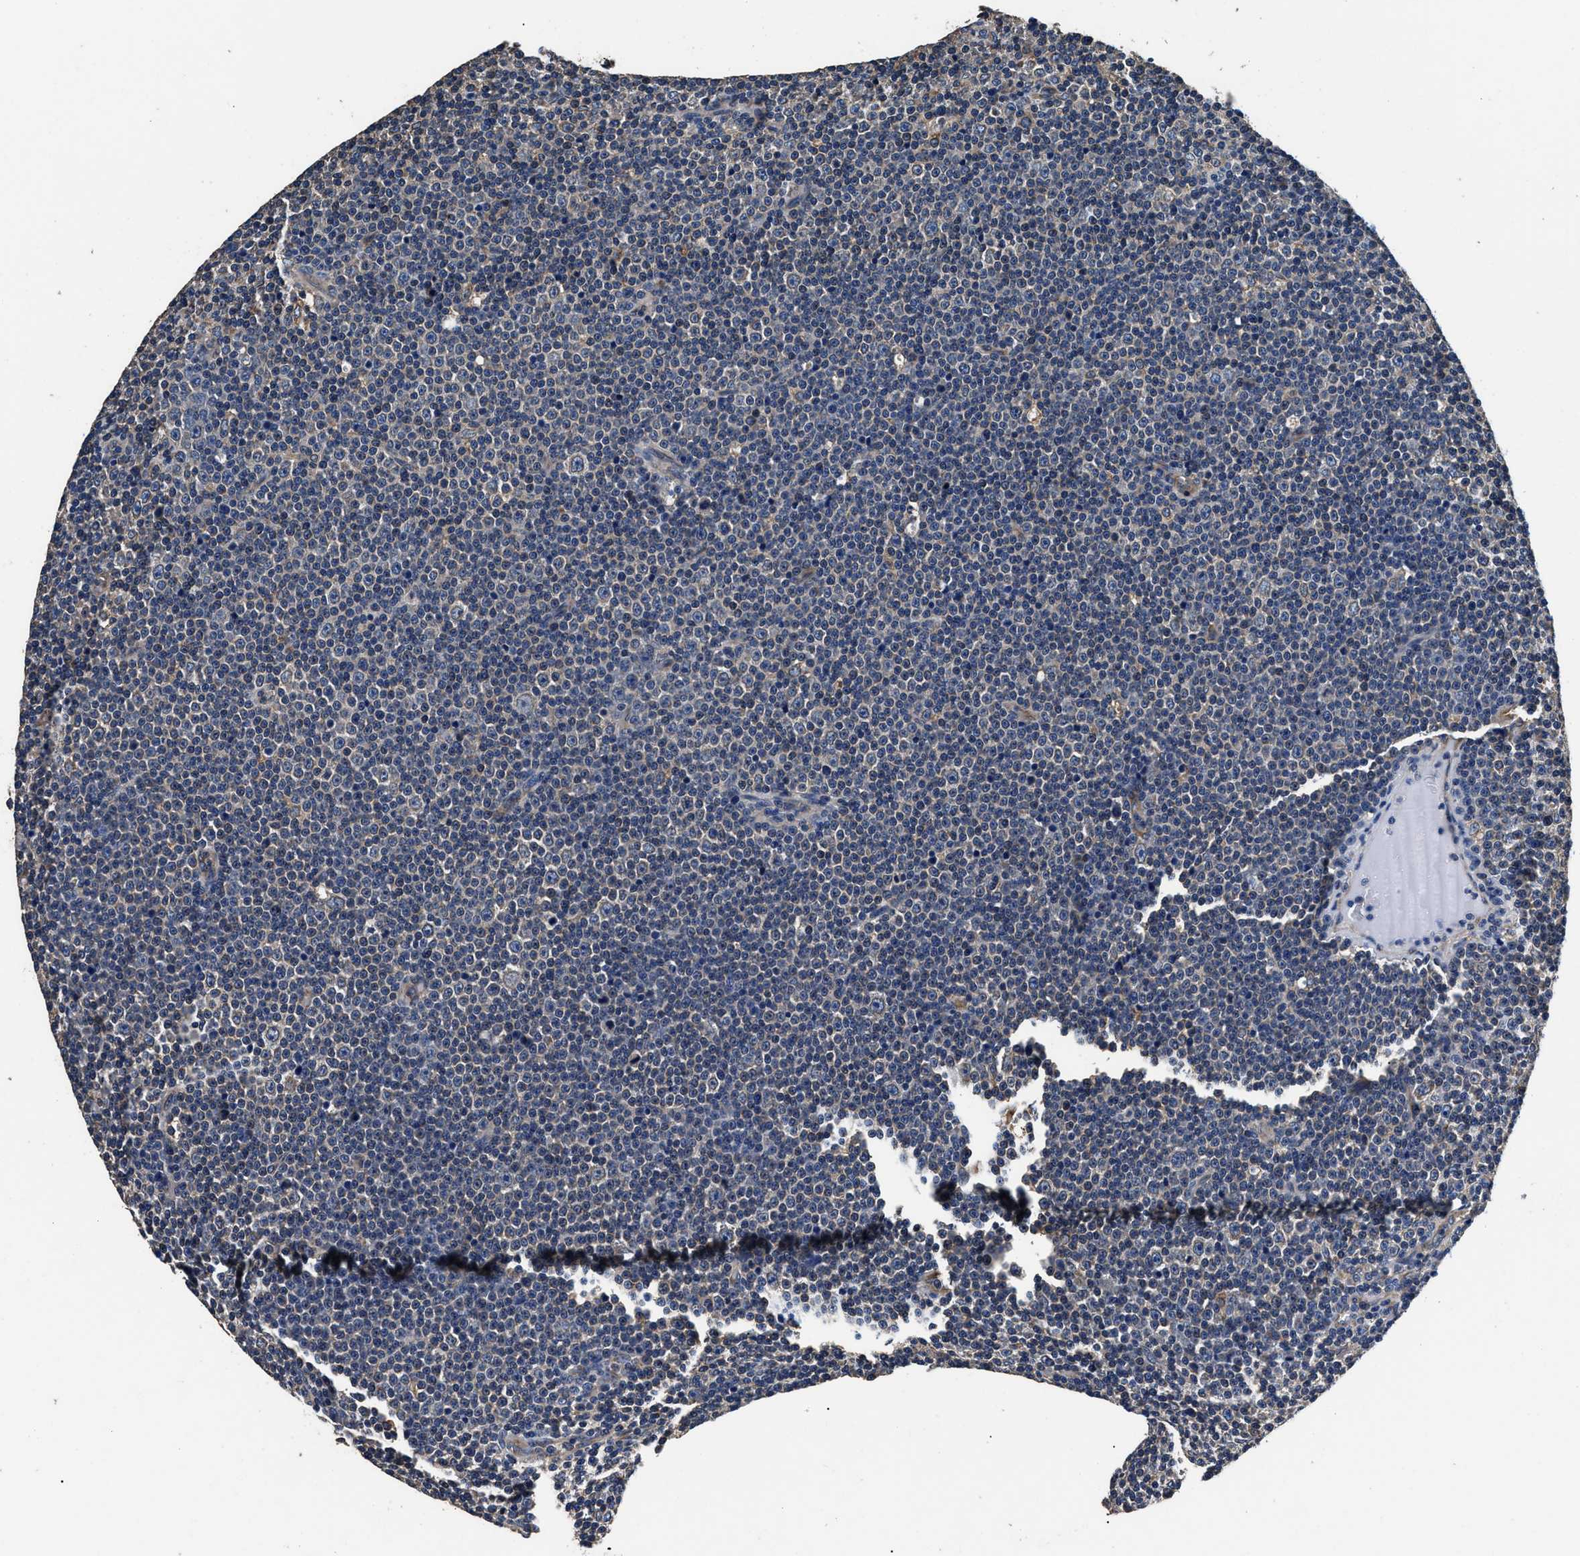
{"staining": {"intensity": "negative", "quantity": "none", "location": "none"}, "tissue": "lymphoma", "cell_type": "Tumor cells", "image_type": "cancer", "snomed": [{"axis": "morphology", "description": "Malignant lymphoma, non-Hodgkin's type, Low grade"}, {"axis": "topography", "description": "Lymph node"}], "caption": "The image exhibits no significant expression in tumor cells of lymphoma.", "gene": "DHRS7B", "patient": {"sex": "female", "age": 67}}